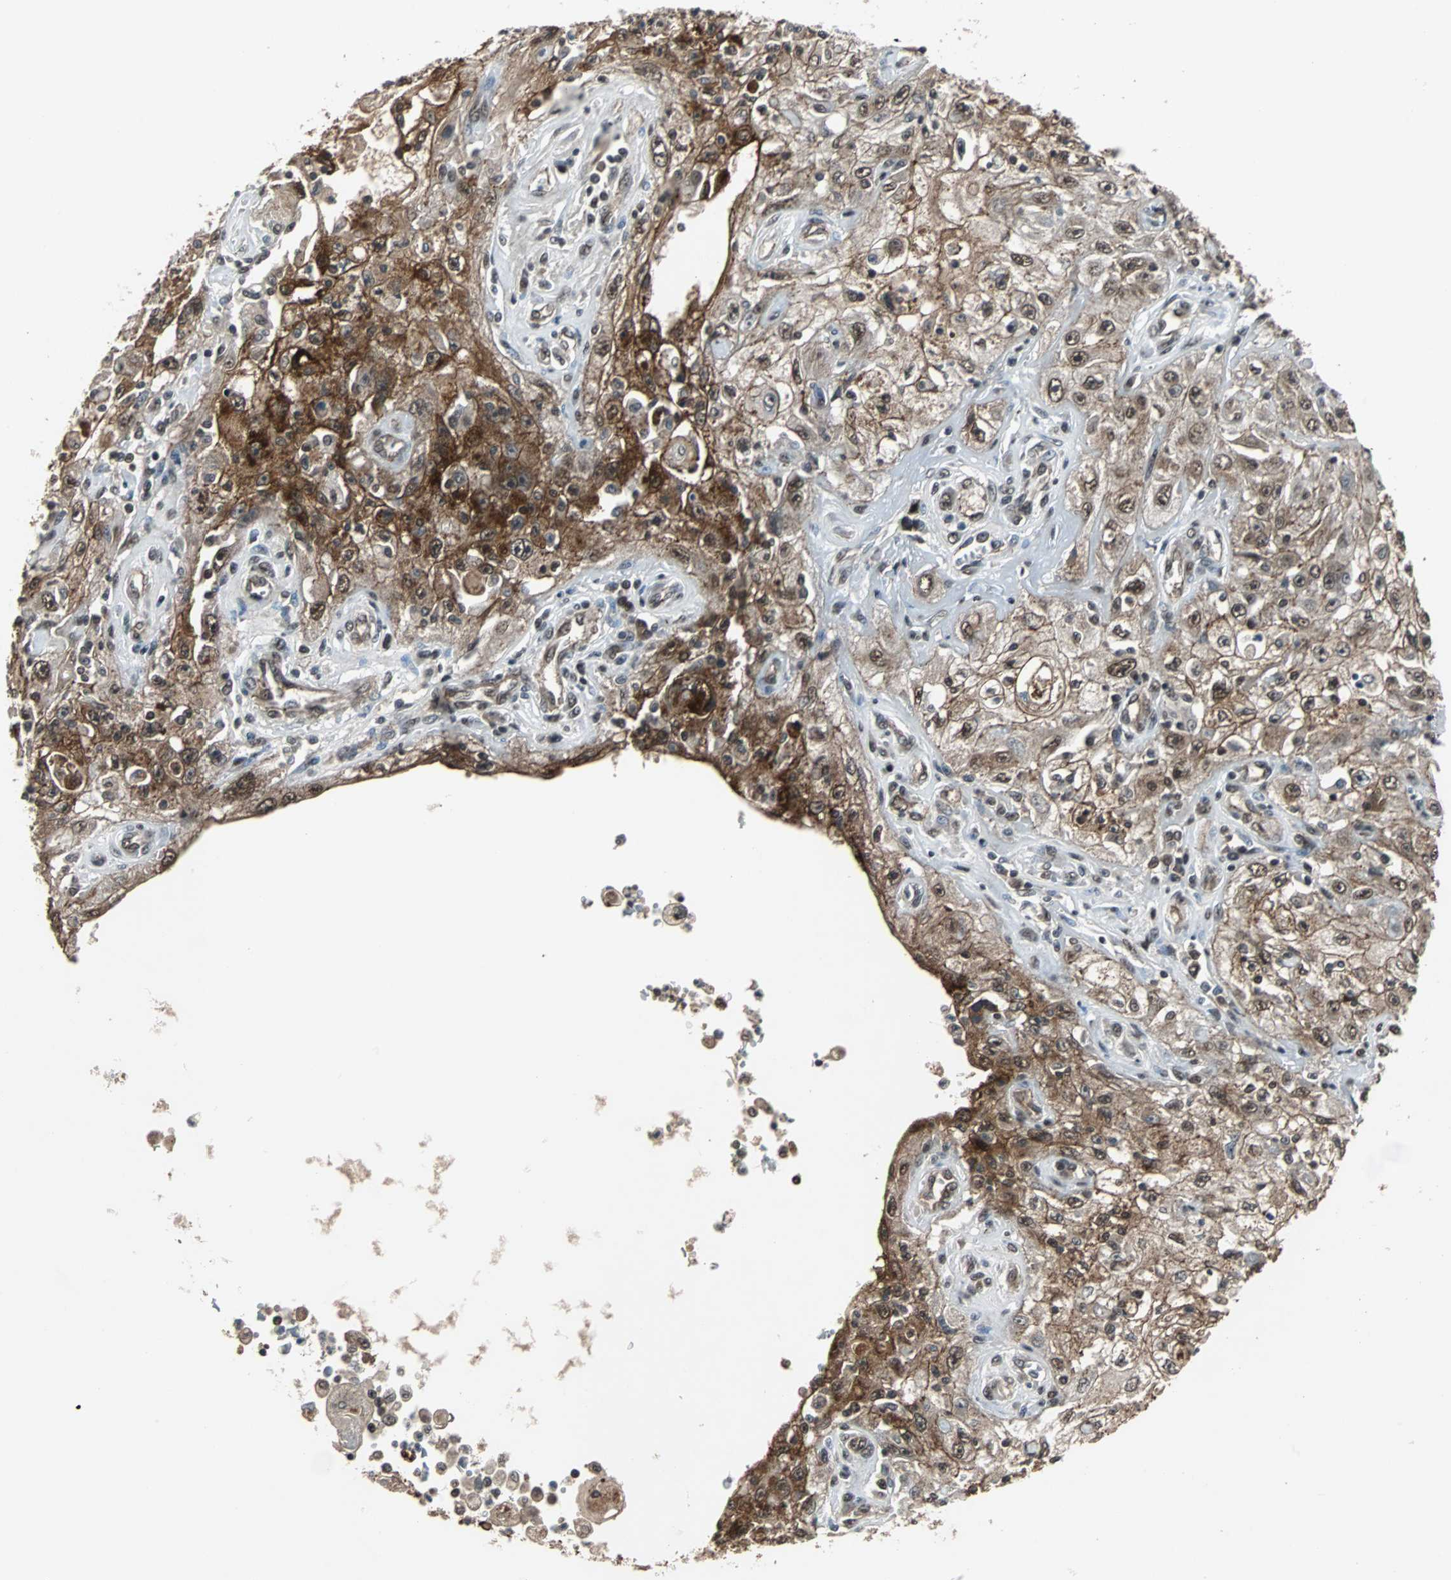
{"staining": {"intensity": "strong", "quantity": ">75%", "location": "cytoplasmic/membranous"}, "tissue": "skin cancer", "cell_type": "Tumor cells", "image_type": "cancer", "snomed": [{"axis": "morphology", "description": "Squamous cell carcinoma, NOS"}, {"axis": "topography", "description": "Skin"}], "caption": "DAB (3,3'-diaminobenzidine) immunohistochemical staining of skin squamous cell carcinoma reveals strong cytoplasmic/membranous protein staining in about >75% of tumor cells. The staining was performed using DAB (3,3'-diaminobenzidine), with brown indicating positive protein expression. Nuclei are stained blue with hematoxylin.", "gene": "LSR", "patient": {"sex": "male", "age": 75}}